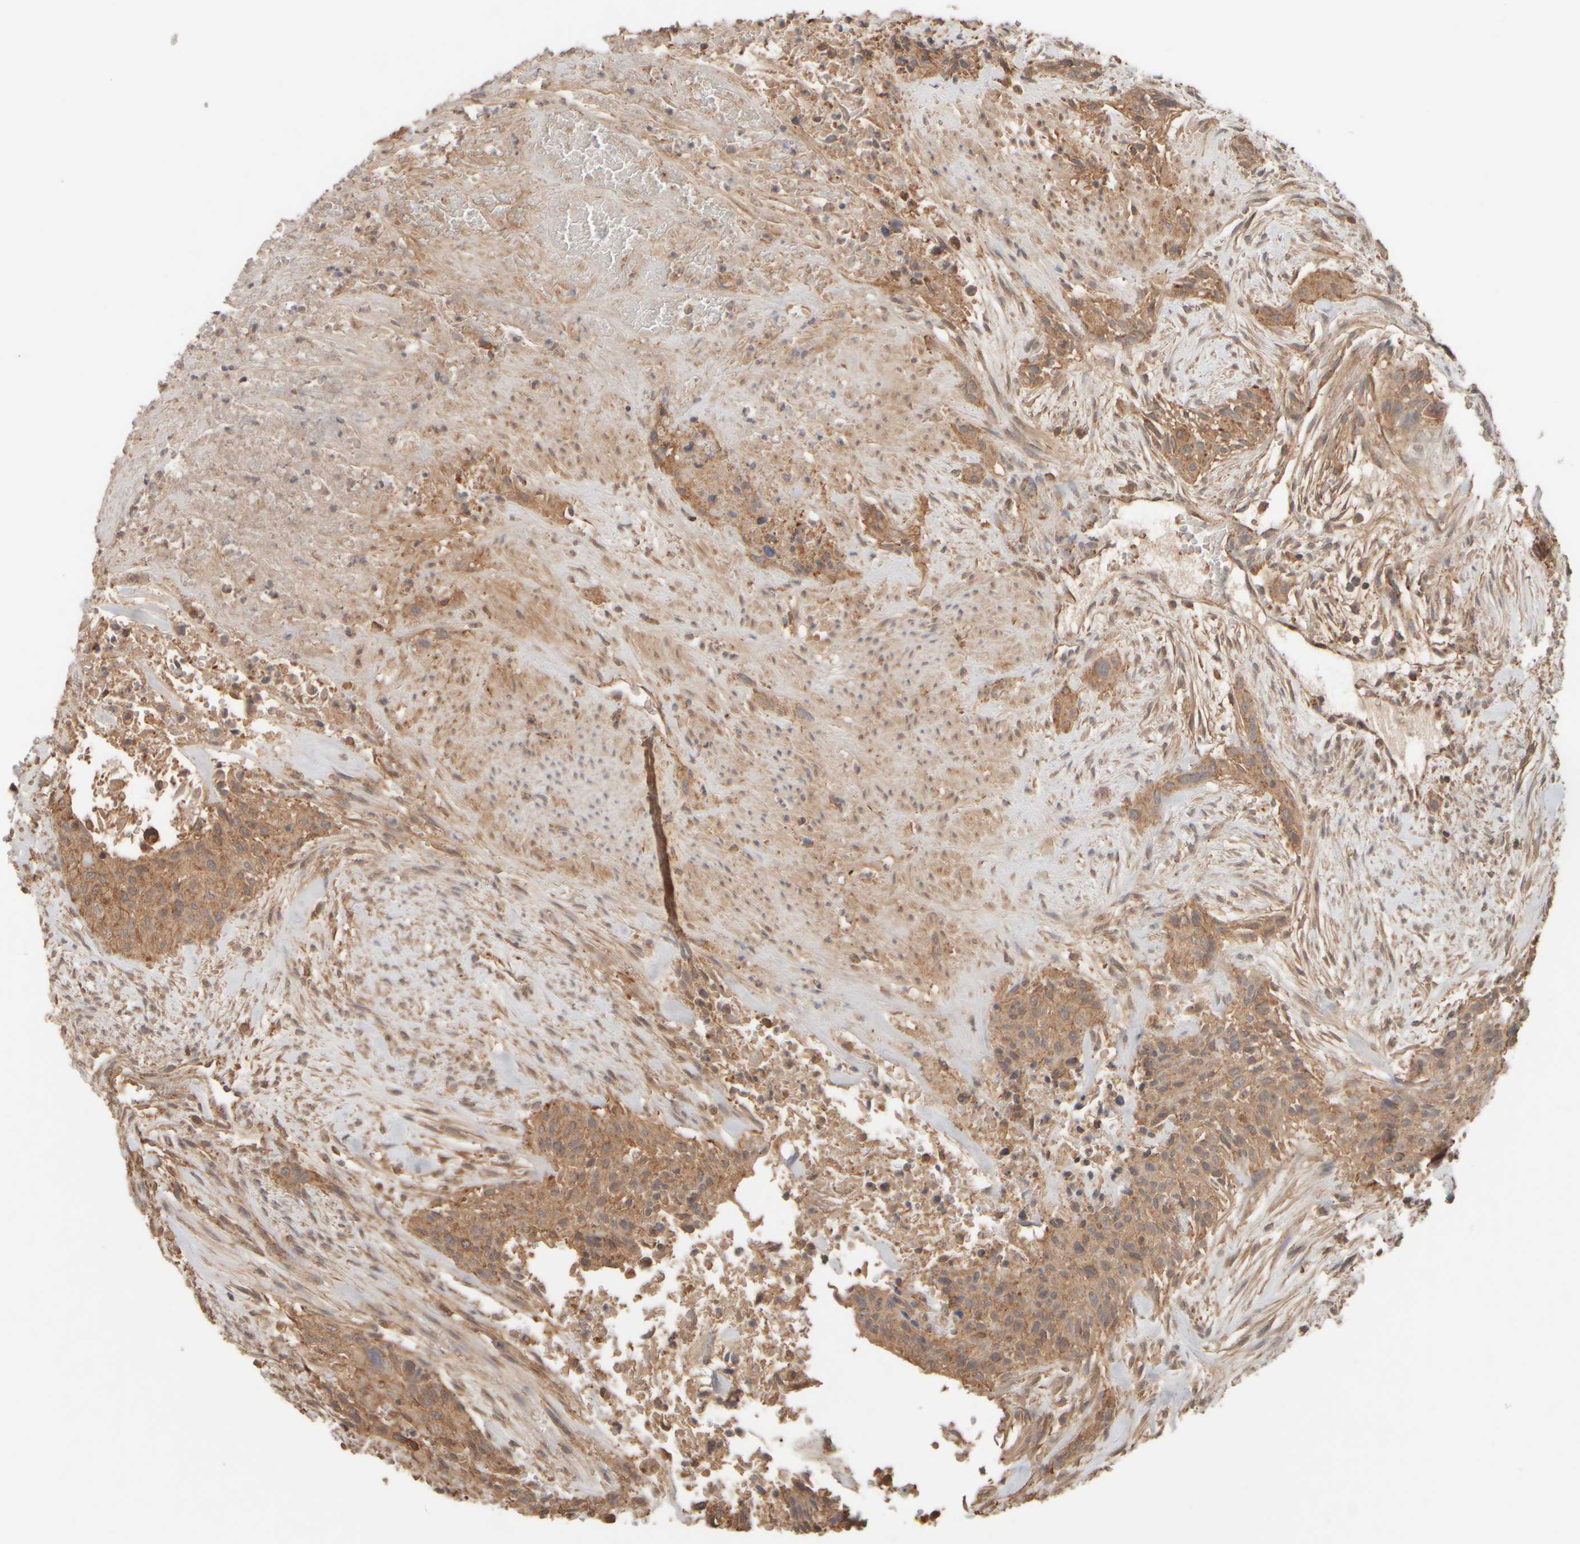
{"staining": {"intensity": "moderate", "quantity": ">75%", "location": "cytoplasmic/membranous"}, "tissue": "urothelial cancer", "cell_type": "Tumor cells", "image_type": "cancer", "snomed": [{"axis": "morphology", "description": "Urothelial carcinoma, High grade"}, {"axis": "topography", "description": "Urinary bladder"}], "caption": "Tumor cells show medium levels of moderate cytoplasmic/membranous positivity in about >75% of cells in human urothelial cancer.", "gene": "EIF2B3", "patient": {"sex": "male", "age": 35}}